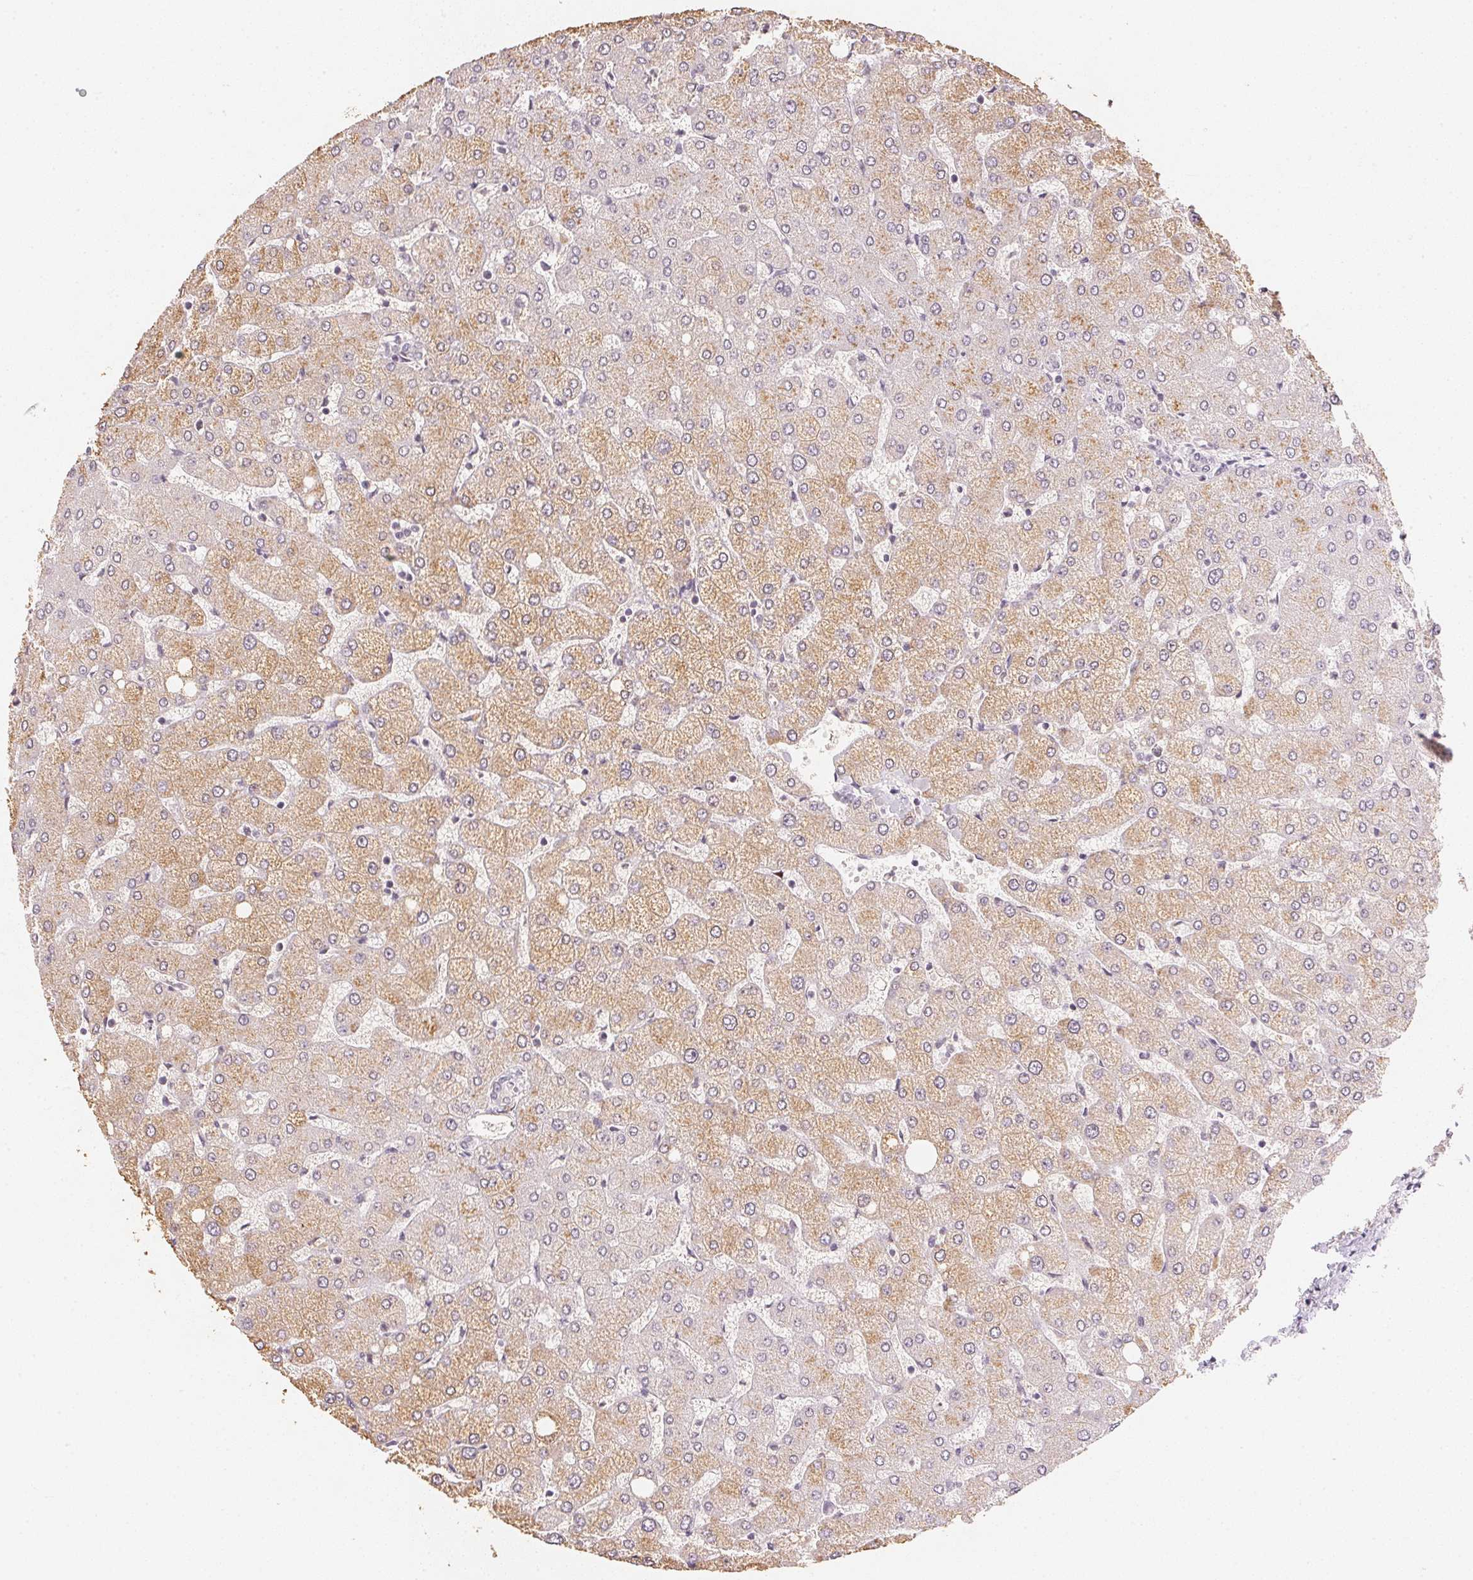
{"staining": {"intensity": "negative", "quantity": "none", "location": "none"}, "tissue": "liver", "cell_type": "Cholangiocytes", "image_type": "normal", "snomed": [{"axis": "morphology", "description": "Normal tissue, NOS"}, {"axis": "topography", "description": "Liver"}], "caption": "A high-resolution micrograph shows immunohistochemistry (IHC) staining of normal liver, which exhibits no significant positivity in cholangiocytes.", "gene": "SMTN", "patient": {"sex": "female", "age": 54}}